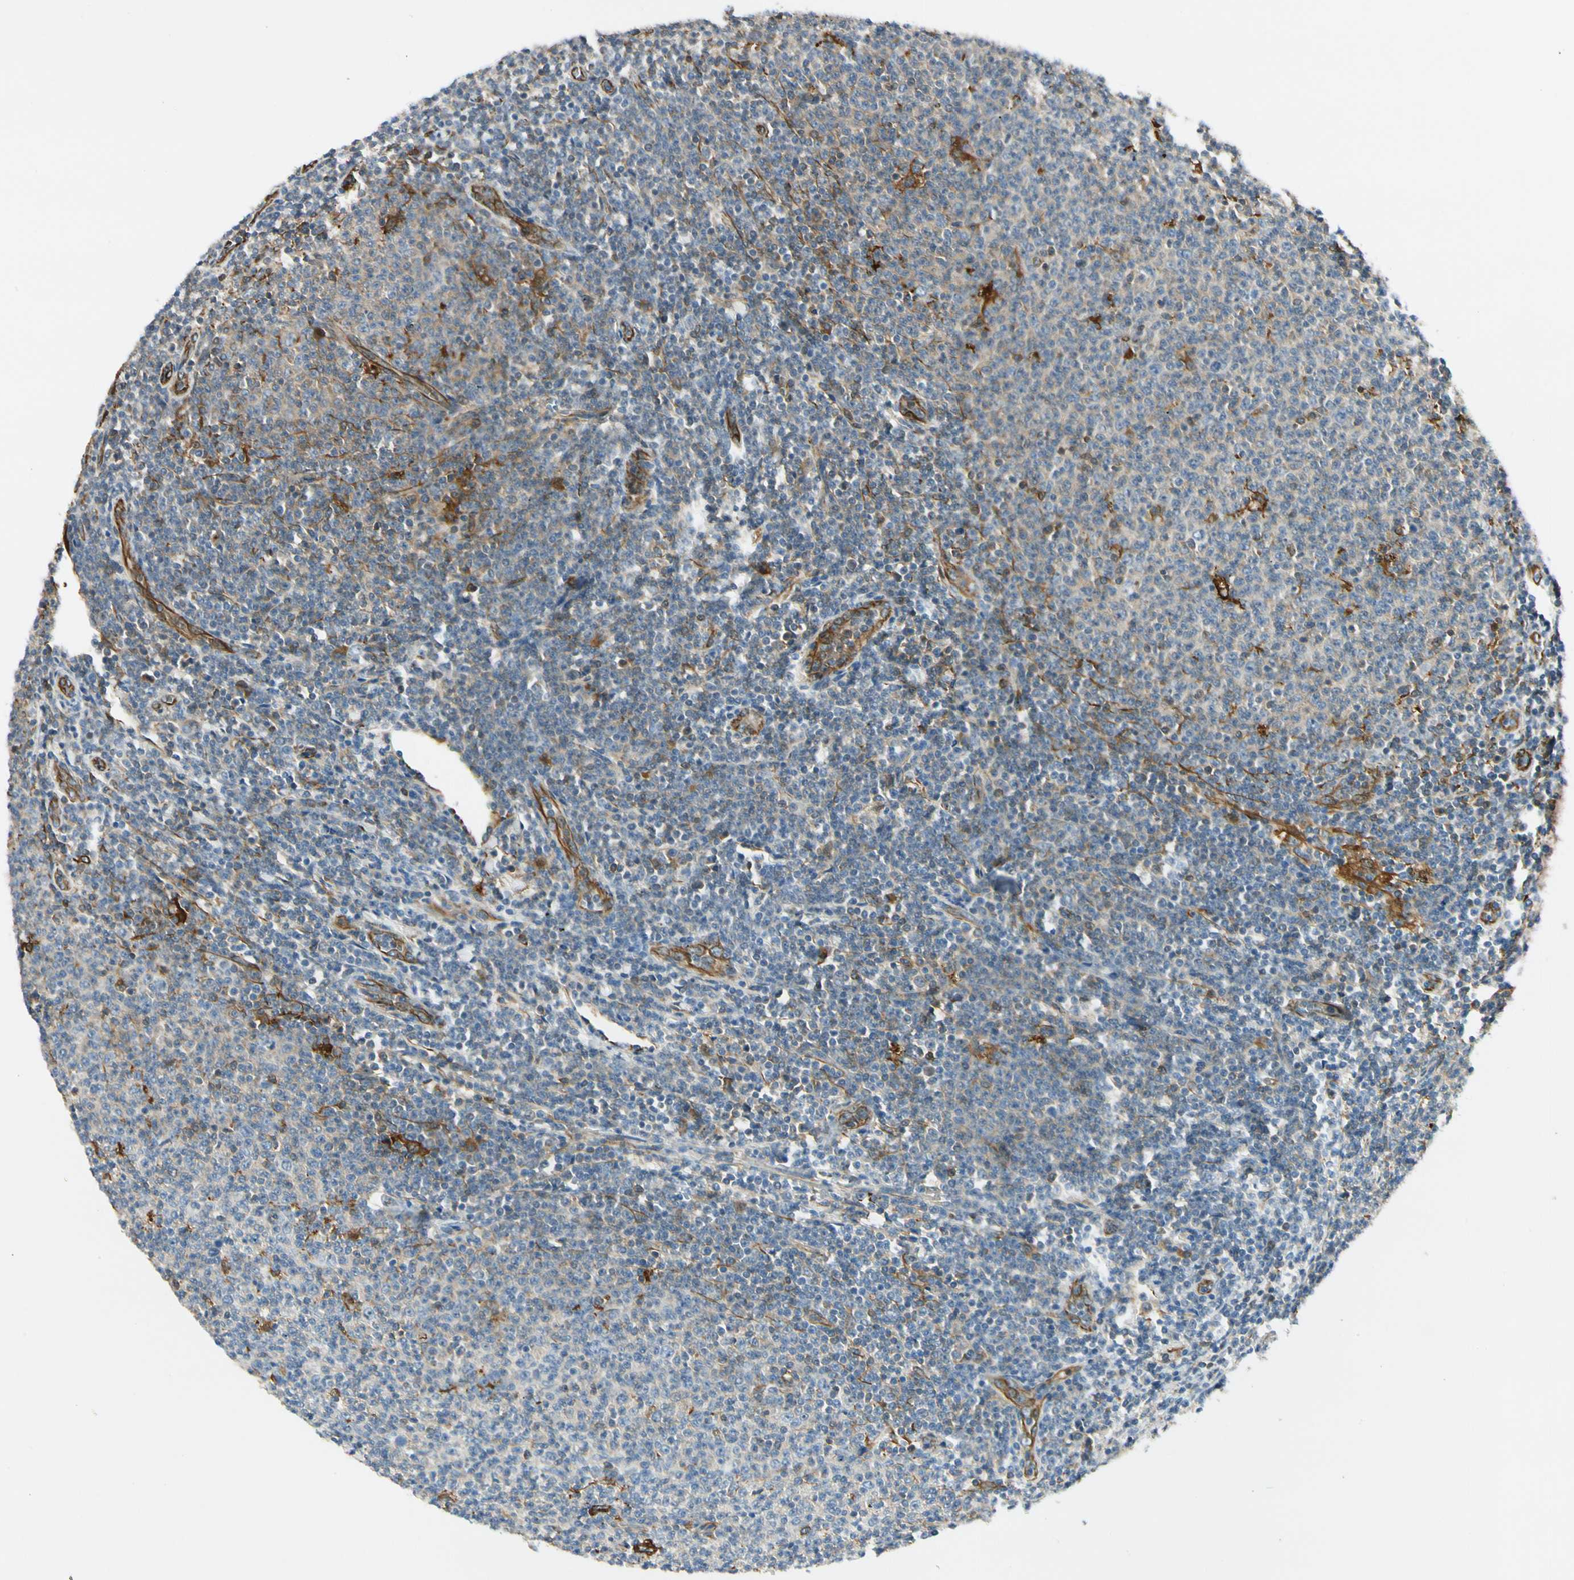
{"staining": {"intensity": "moderate", "quantity": "<25%", "location": "cytoplasmic/membranous"}, "tissue": "lymphoma", "cell_type": "Tumor cells", "image_type": "cancer", "snomed": [{"axis": "morphology", "description": "Malignant lymphoma, non-Hodgkin's type, Low grade"}, {"axis": "topography", "description": "Lymph node"}], "caption": "Malignant lymphoma, non-Hodgkin's type (low-grade) was stained to show a protein in brown. There is low levels of moderate cytoplasmic/membranous staining in about <25% of tumor cells. Immunohistochemistry stains the protein of interest in brown and the nuclei are stained blue.", "gene": "FTH1", "patient": {"sex": "male", "age": 66}}